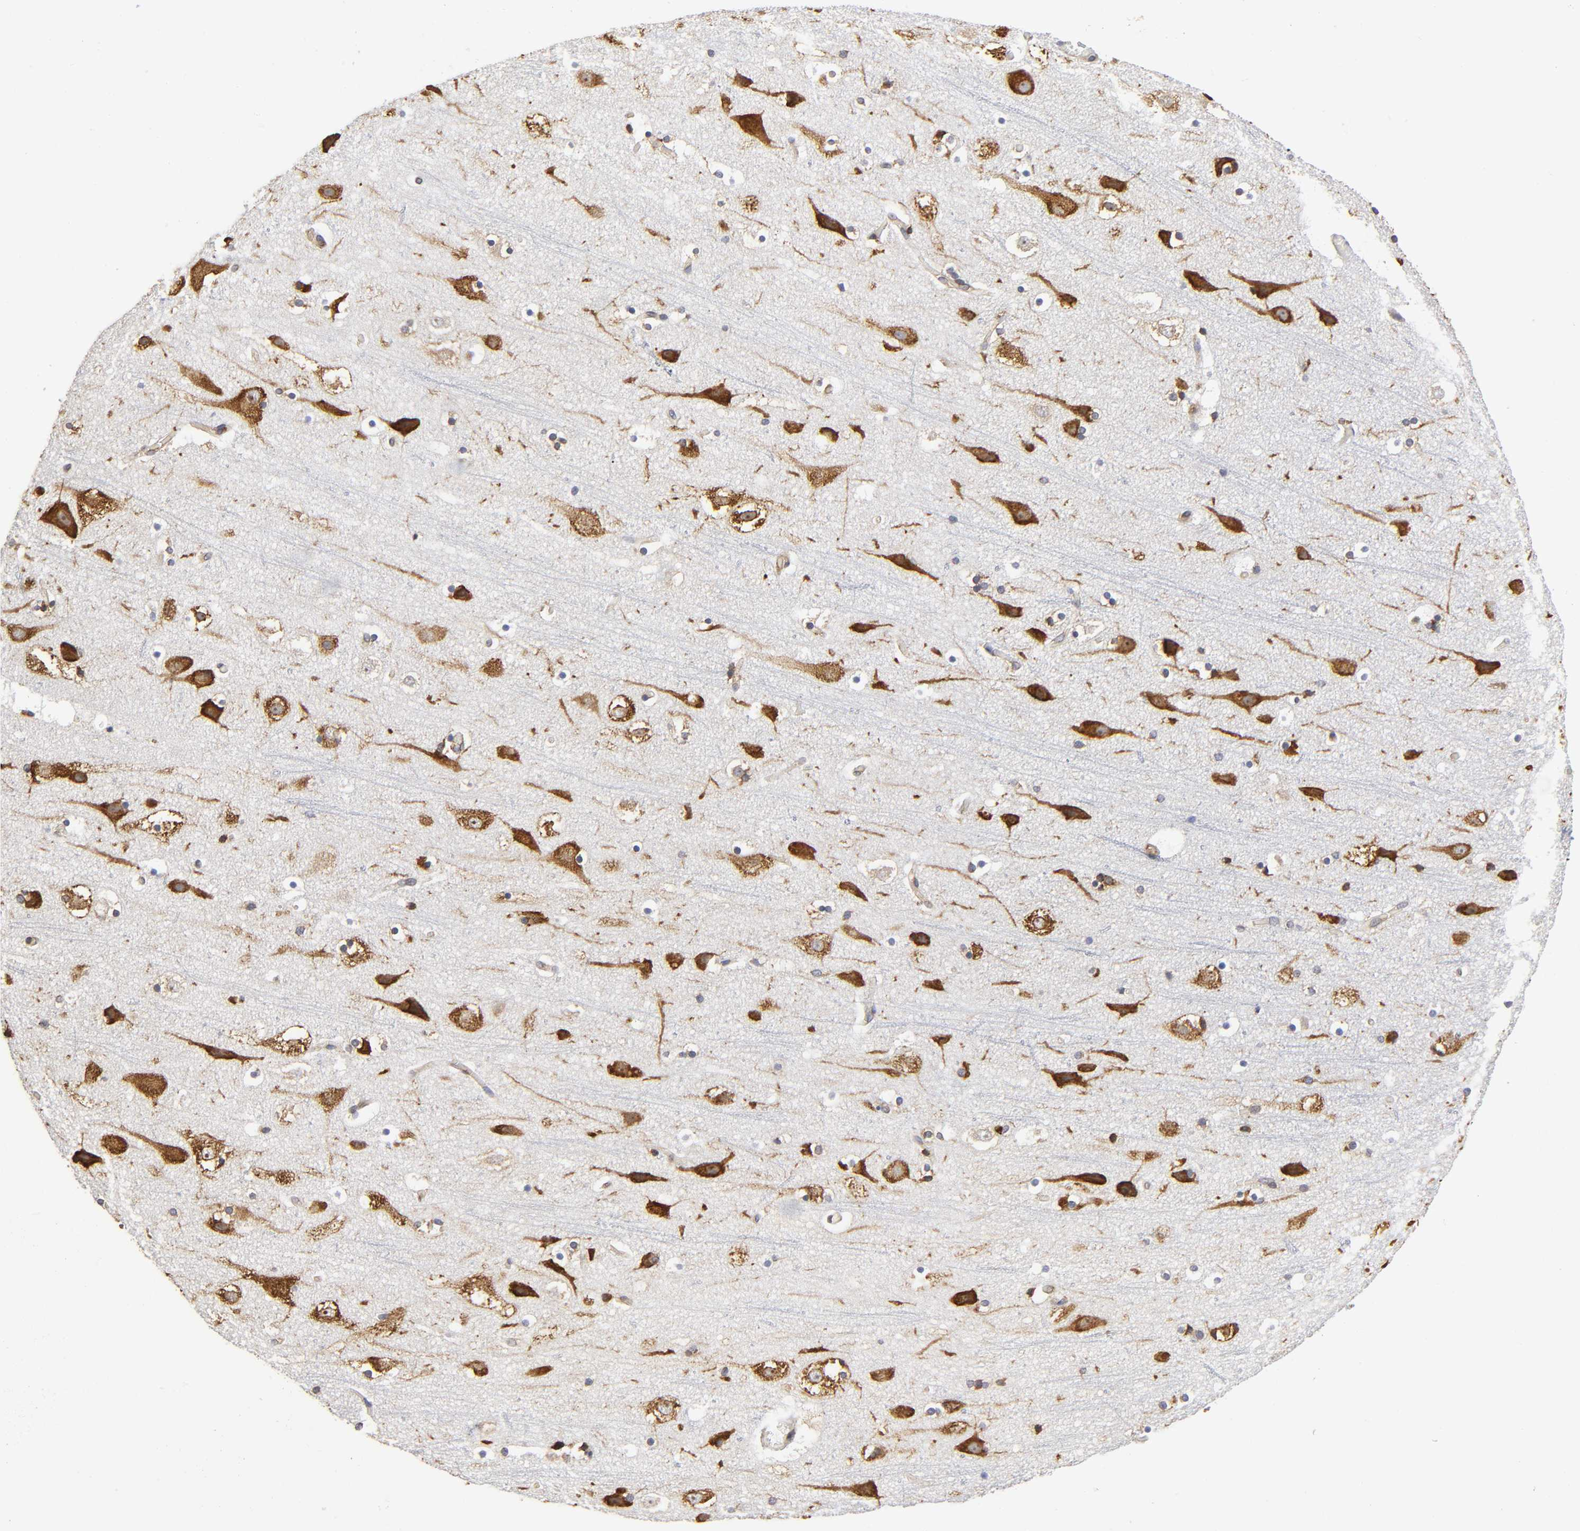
{"staining": {"intensity": "moderate", "quantity": "25%-75%", "location": "cytoplasmic/membranous"}, "tissue": "cerebral cortex", "cell_type": "Endothelial cells", "image_type": "normal", "snomed": [{"axis": "morphology", "description": "Normal tissue, NOS"}, {"axis": "topography", "description": "Cerebral cortex"}], "caption": "High-magnification brightfield microscopy of unremarkable cerebral cortex stained with DAB (3,3'-diaminobenzidine) (brown) and counterstained with hematoxylin (blue). endothelial cells exhibit moderate cytoplasmic/membranous positivity is identified in about25%-75% of cells. The staining is performed using DAB brown chromogen to label protein expression. The nuclei are counter-stained blue using hematoxylin.", "gene": "RPL14", "patient": {"sex": "male", "age": 45}}